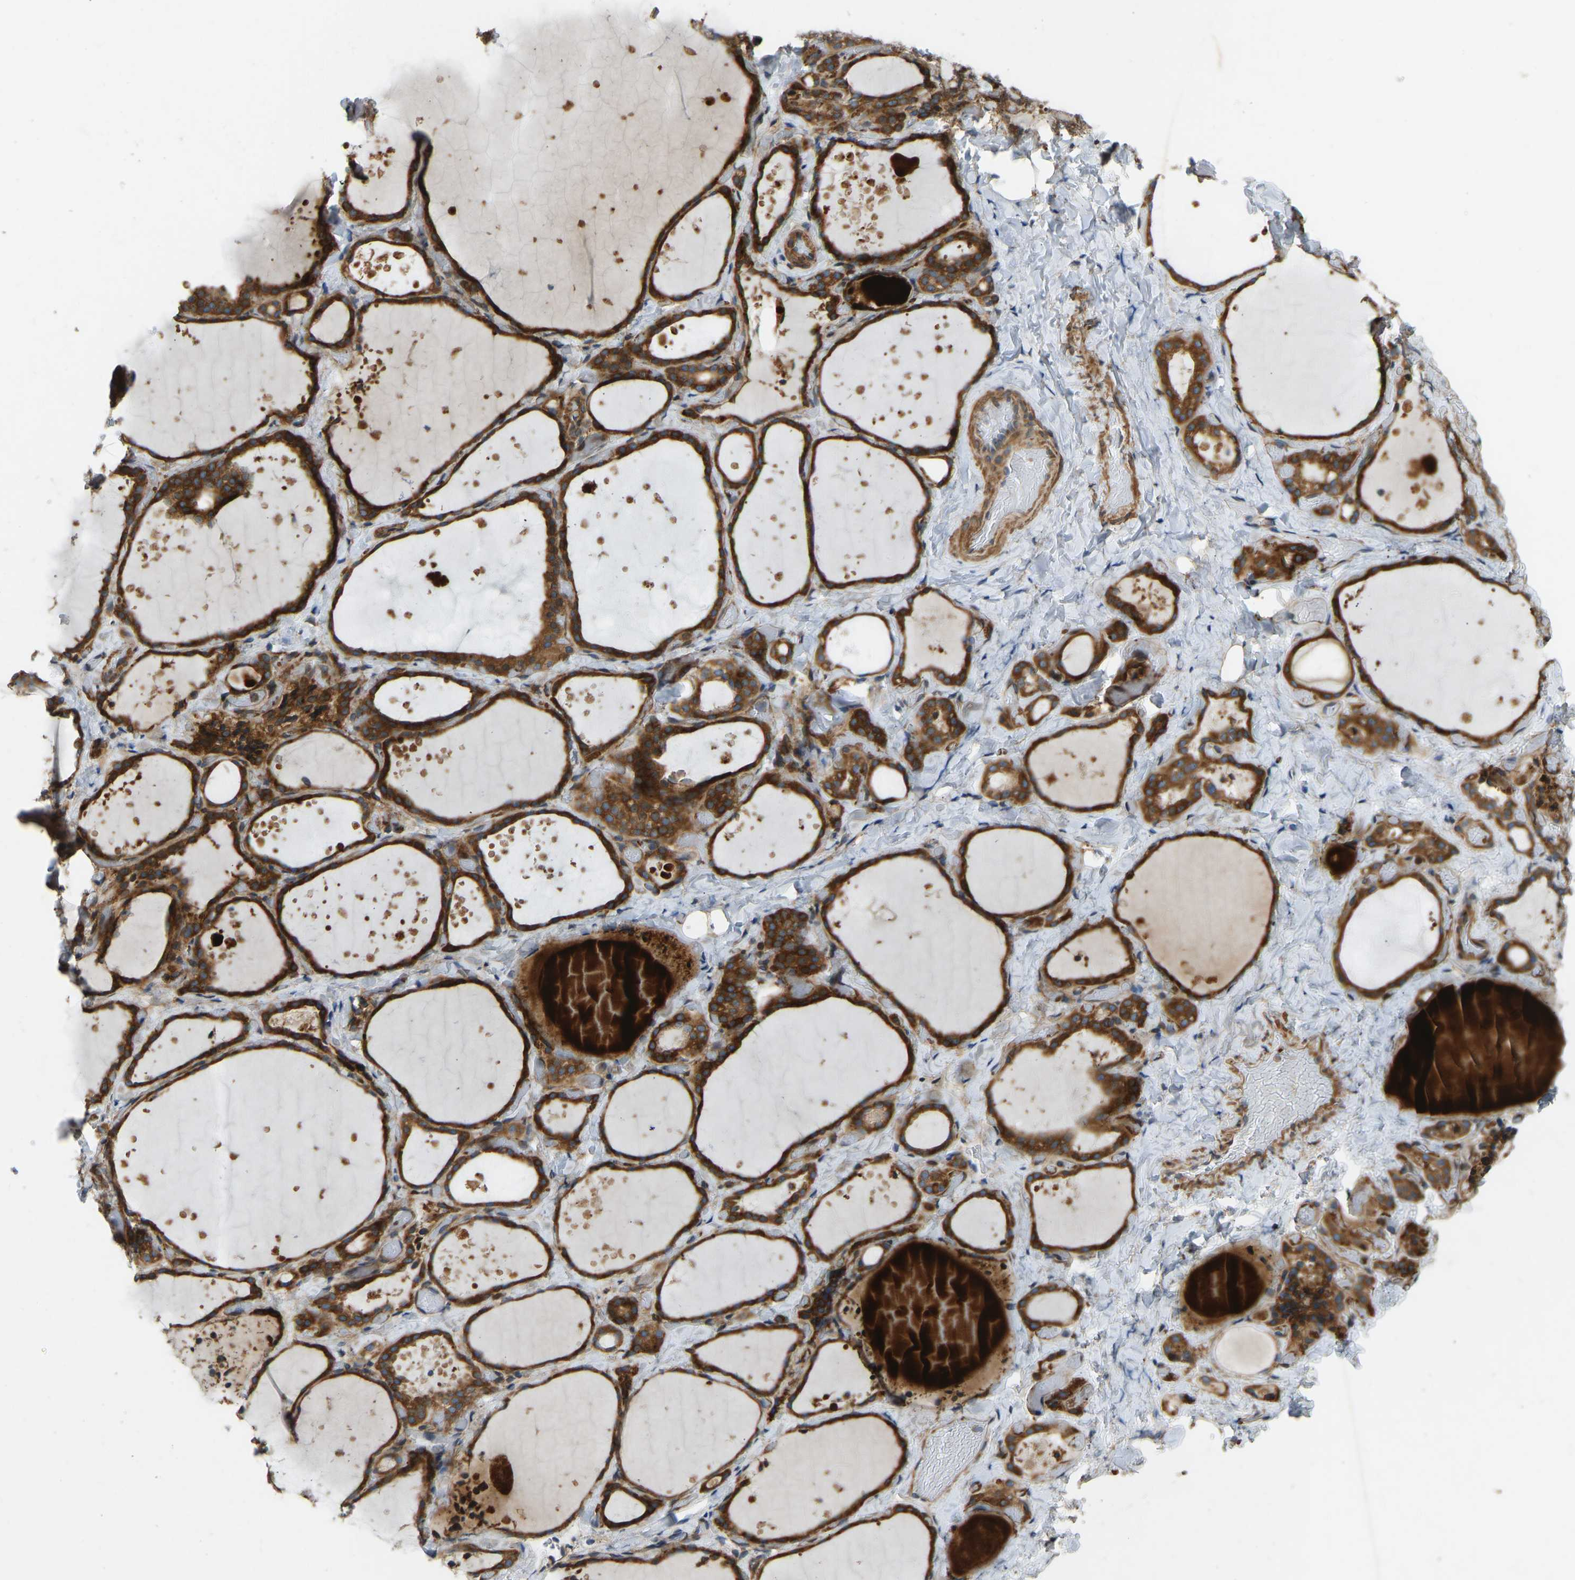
{"staining": {"intensity": "strong", "quantity": ">75%", "location": "cytoplasmic/membranous"}, "tissue": "thyroid gland", "cell_type": "Glandular cells", "image_type": "normal", "snomed": [{"axis": "morphology", "description": "Normal tissue, NOS"}, {"axis": "topography", "description": "Thyroid gland"}], "caption": "An immunohistochemistry photomicrograph of benign tissue is shown. Protein staining in brown shows strong cytoplasmic/membranous positivity in thyroid gland within glandular cells.", "gene": "OS9", "patient": {"sex": "female", "age": 44}}